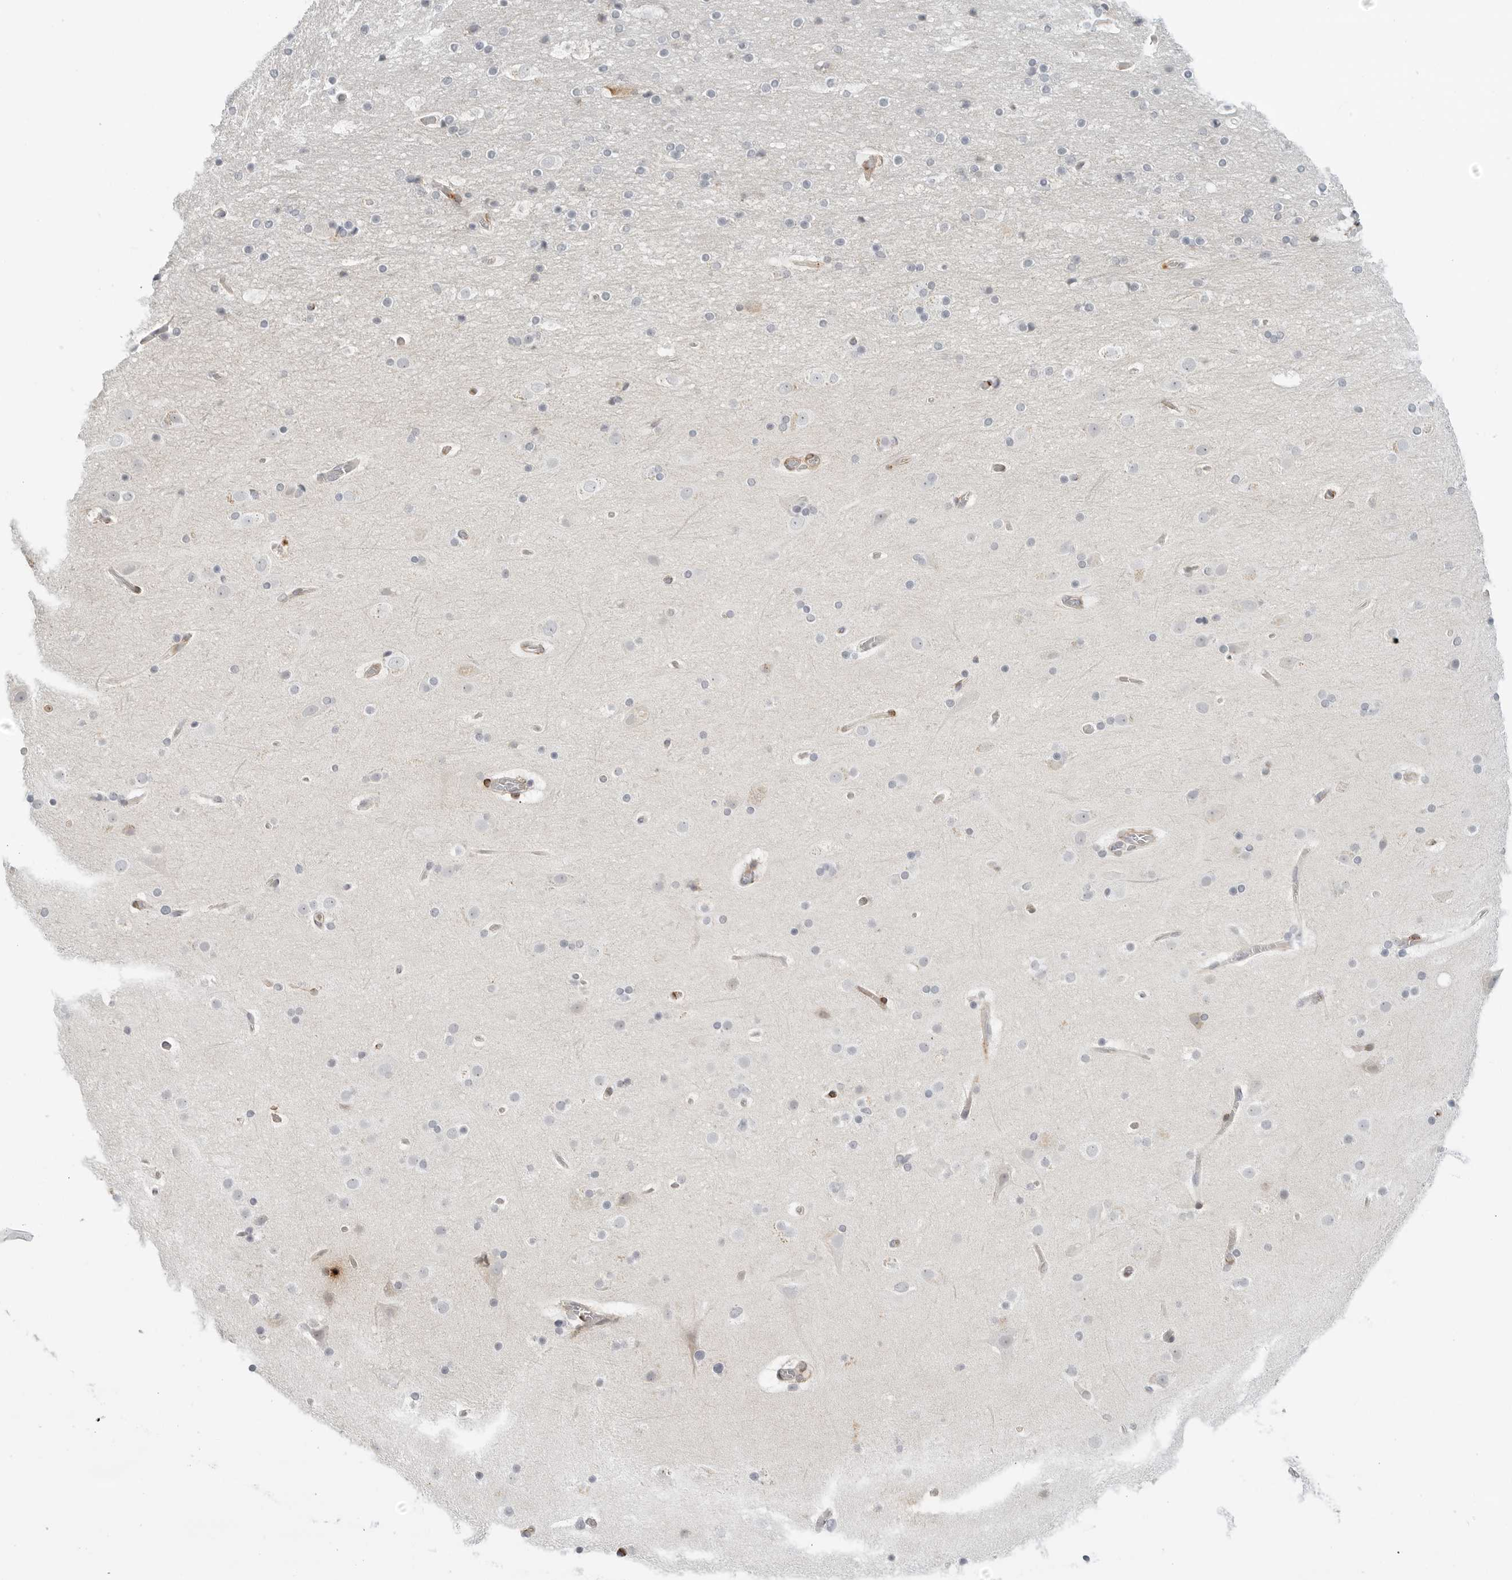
{"staining": {"intensity": "moderate", "quantity": "25%-75%", "location": "cytoplasmic/membranous"}, "tissue": "cerebral cortex", "cell_type": "Endothelial cells", "image_type": "normal", "snomed": [{"axis": "morphology", "description": "Normal tissue, NOS"}, {"axis": "topography", "description": "Cerebral cortex"}], "caption": "A brown stain shows moderate cytoplasmic/membranous staining of a protein in endothelial cells of unremarkable cerebral cortex.", "gene": "C1QTNF1", "patient": {"sex": "male", "age": 57}}